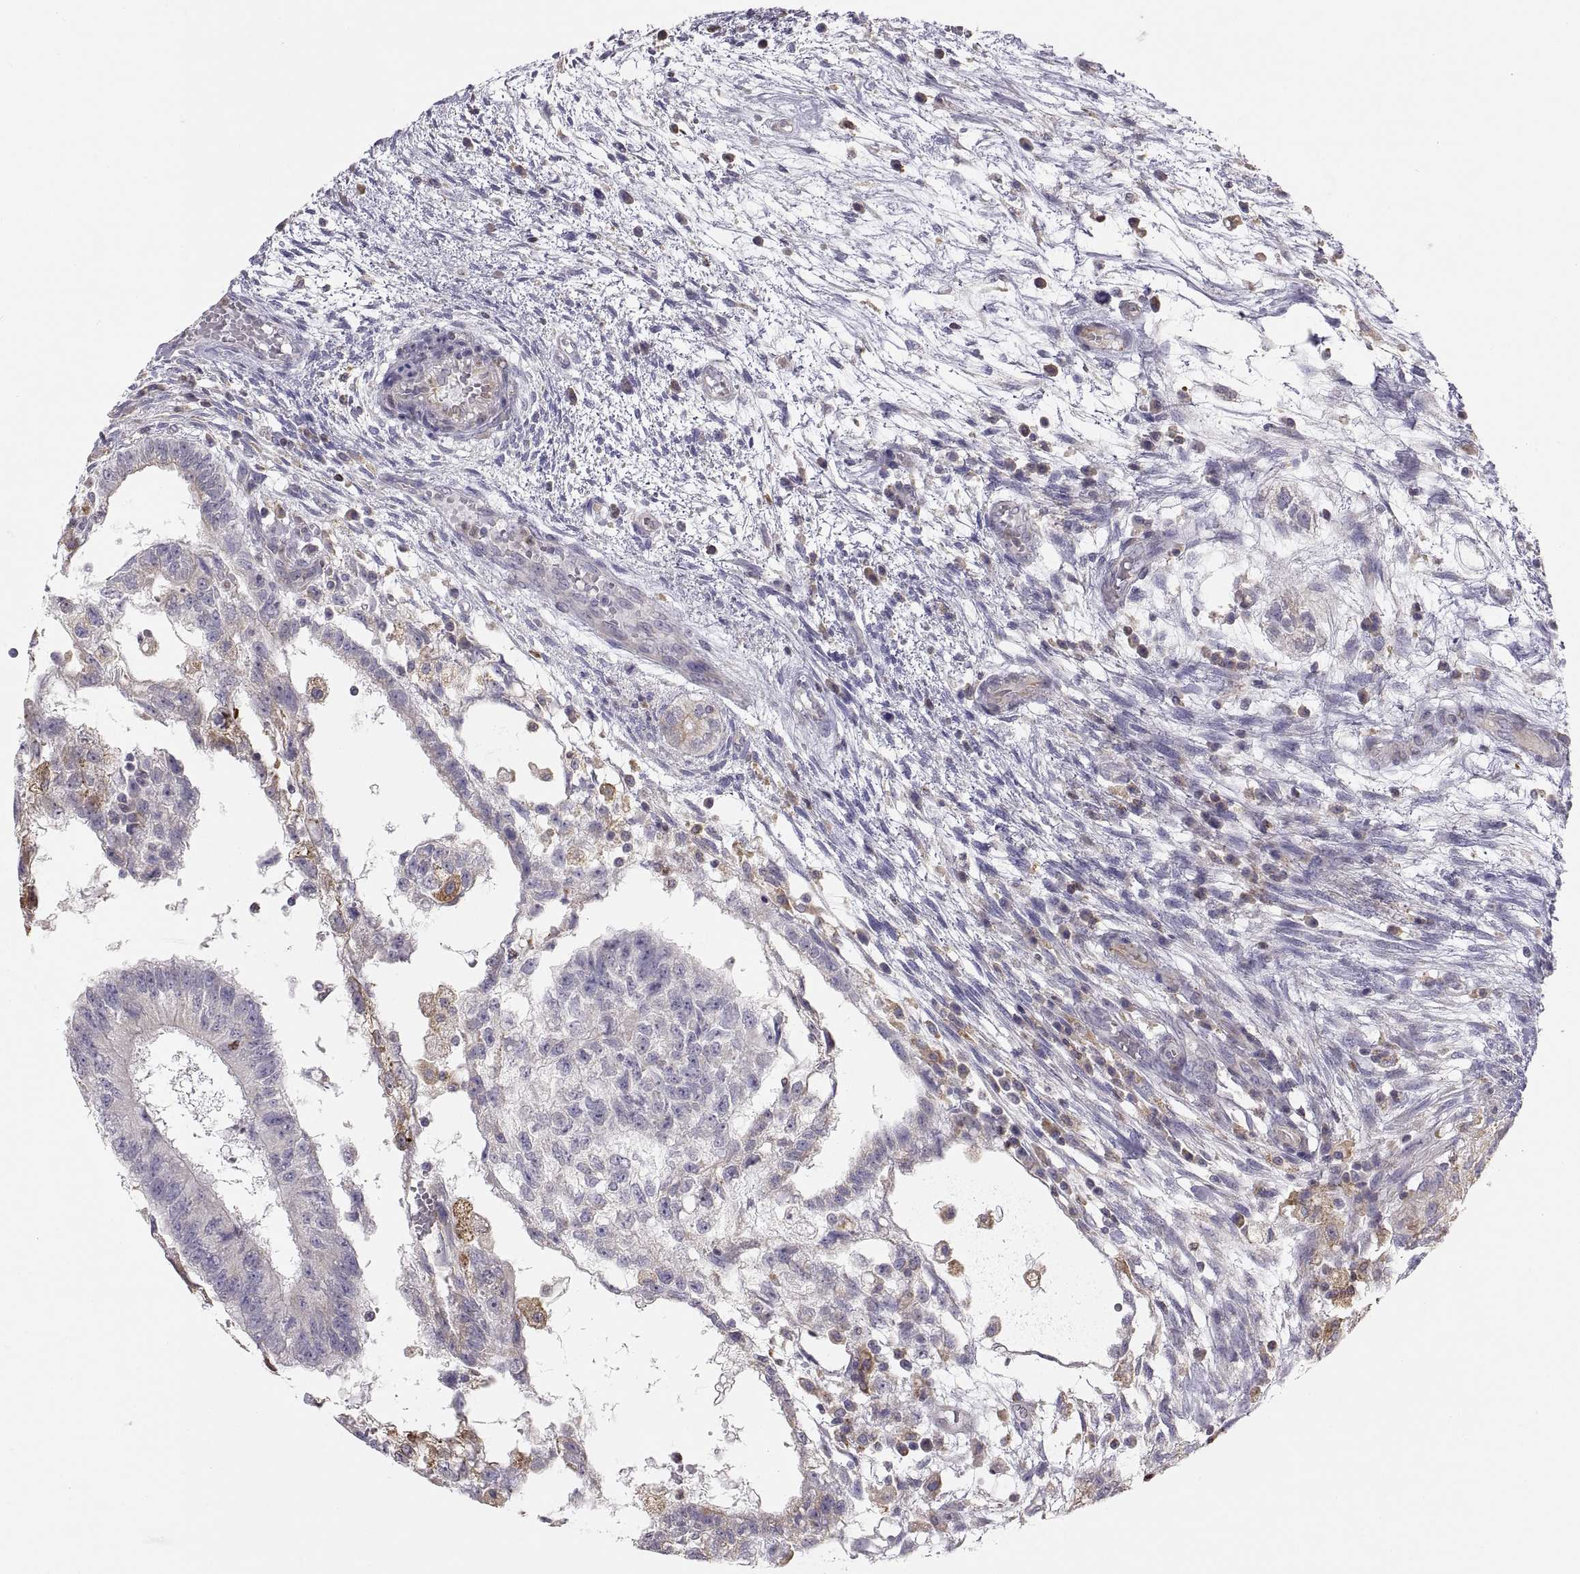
{"staining": {"intensity": "negative", "quantity": "none", "location": "none"}, "tissue": "testis cancer", "cell_type": "Tumor cells", "image_type": "cancer", "snomed": [{"axis": "morphology", "description": "Normal tissue, NOS"}, {"axis": "morphology", "description": "Carcinoma, Embryonal, NOS"}, {"axis": "topography", "description": "Testis"}, {"axis": "topography", "description": "Epididymis"}], "caption": "Immunohistochemistry (IHC) histopathology image of neoplastic tissue: embryonal carcinoma (testis) stained with DAB shows no significant protein expression in tumor cells. (DAB (3,3'-diaminobenzidine) immunohistochemistry (IHC) visualized using brightfield microscopy, high magnification).", "gene": "ERO1A", "patient": {"sex": "male", "age": 32}}